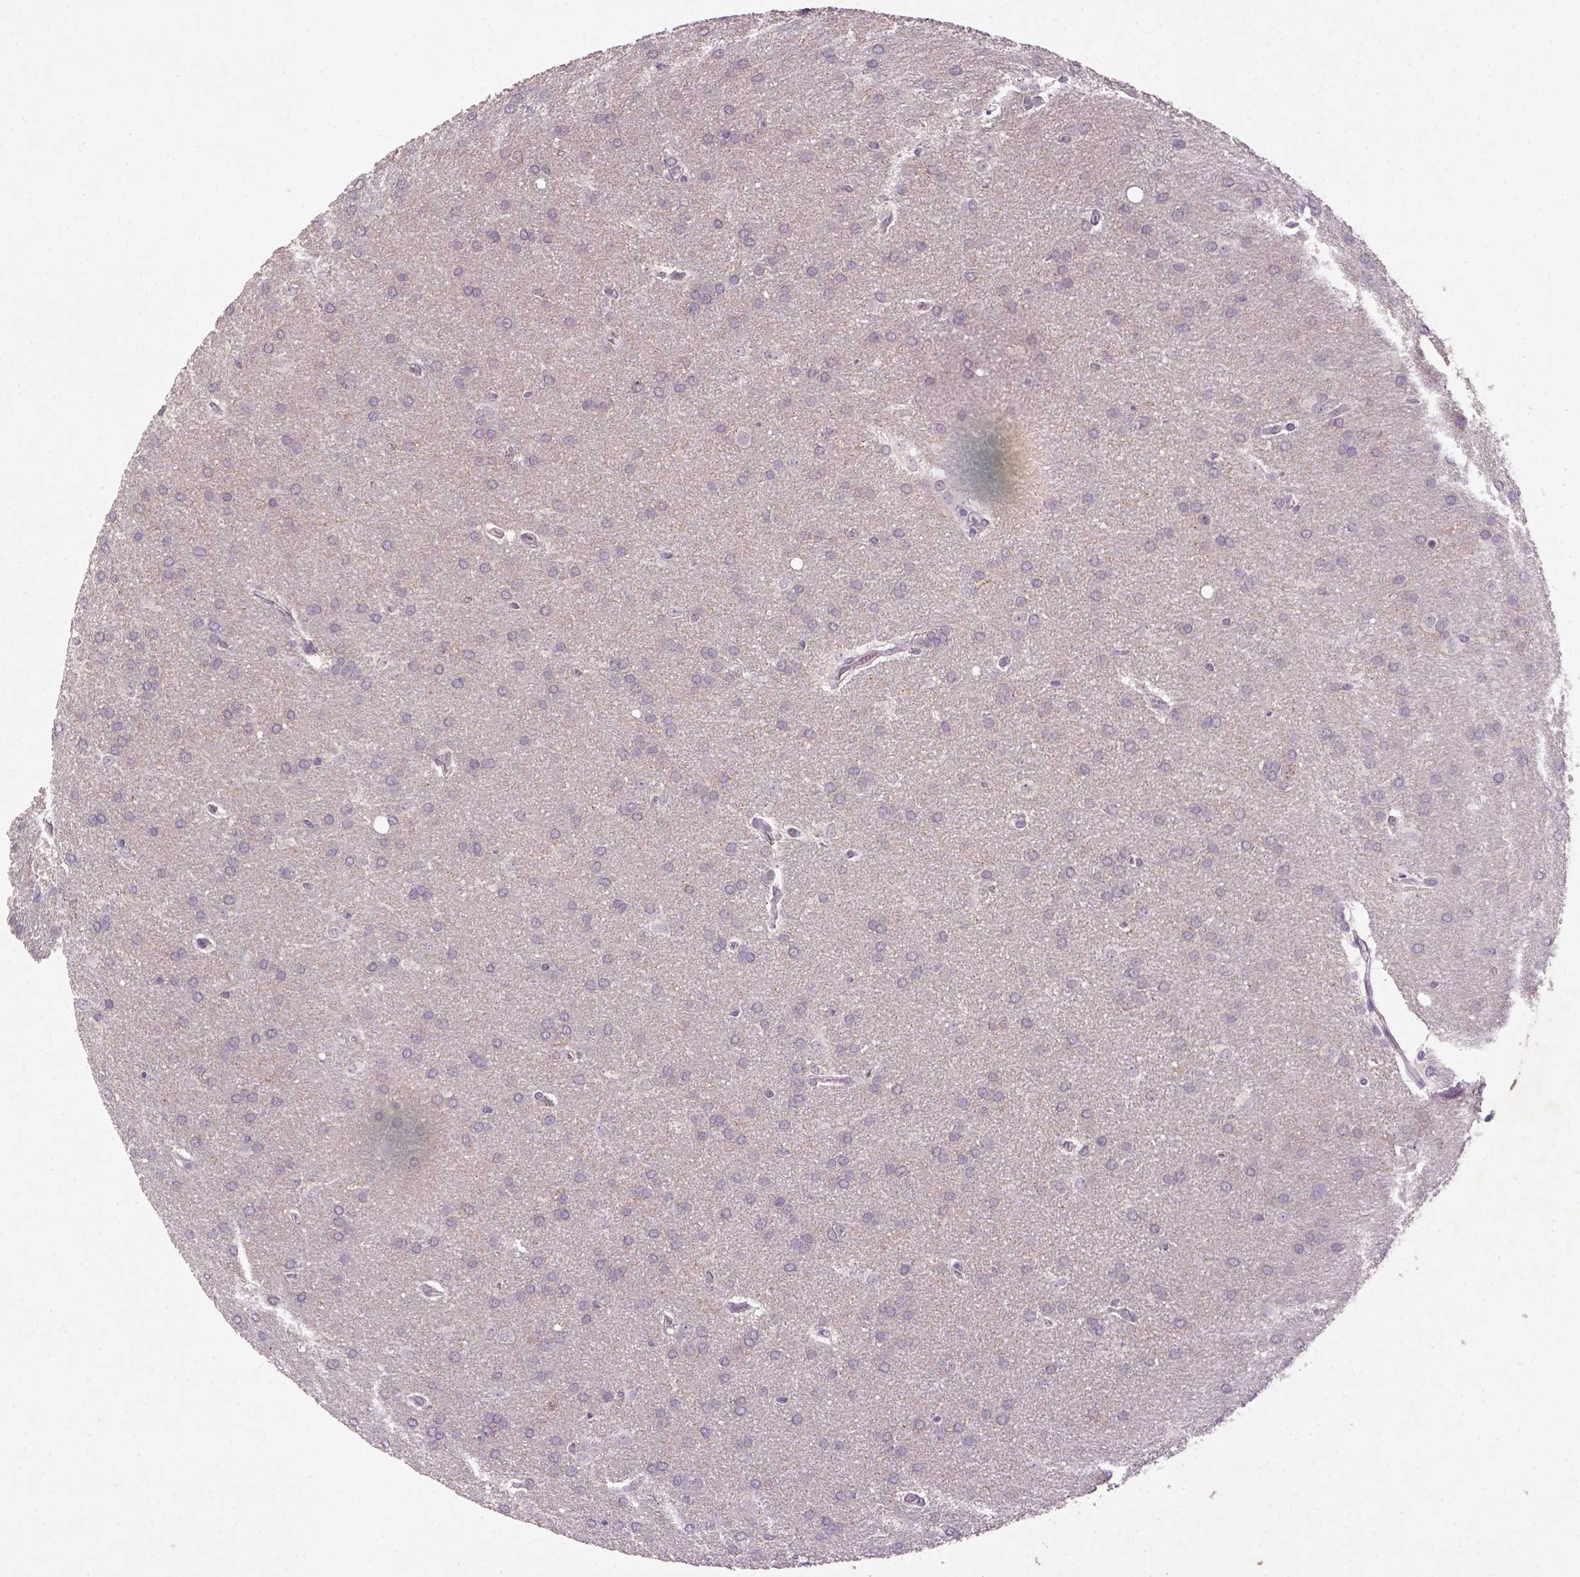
{"staining": {"intensity": "negative", "quantity": "none", "location": "none"}, "tissue": "glioma", "cell_type": "Tumor cells", "image_type": "cancer", "snomed": [{"axis": "morphology", "description": "Glioma, malignant, Low grade"}, {"axis": "topography", "description": "Brain"}], "caption": "Tumor cells are negative for protein expression in human malignant glioma (low-grade).", "gene": "NLGN2", "patient": {"sex": "female", "age": 32}}